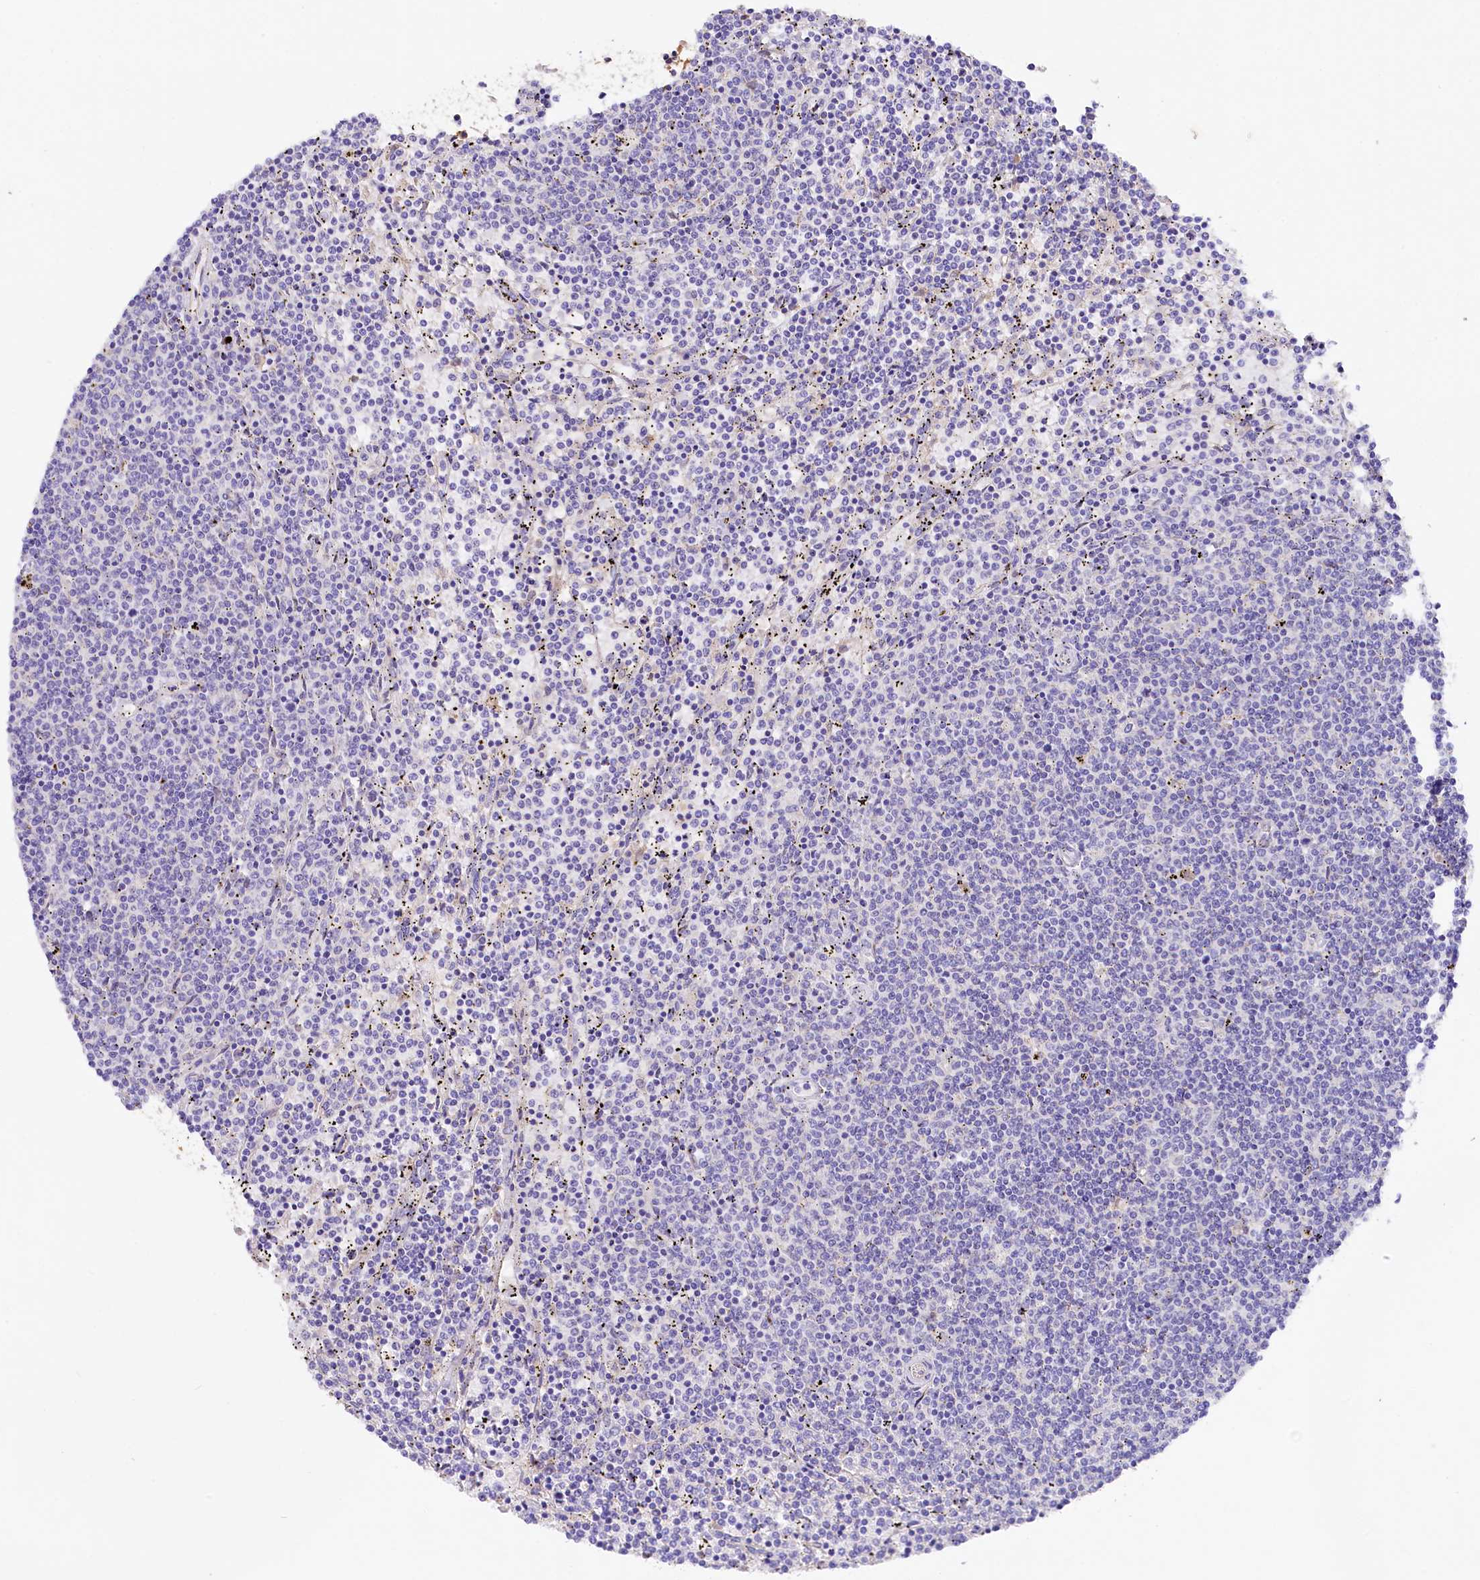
{"staining": {"intensity": "negative", "quantity": "none", "location": "none"}, "tissue": "lymphoma", "cell_type": "Tumor cells", "image_type": "cancer", "snomed": [{"axis": "morphology", "description": "Malignant lymphoma, non-Hodgkin's type, Low grade"}, {"axis": "topography", "description": "Spleen"}], "caption": "The image shows no significant expression in tumor cells of low-grade malignant lymphoma, non-Hodgkin's type.", "gene": "SACM1L", "patient": {"sex": "female", "age": 50}}